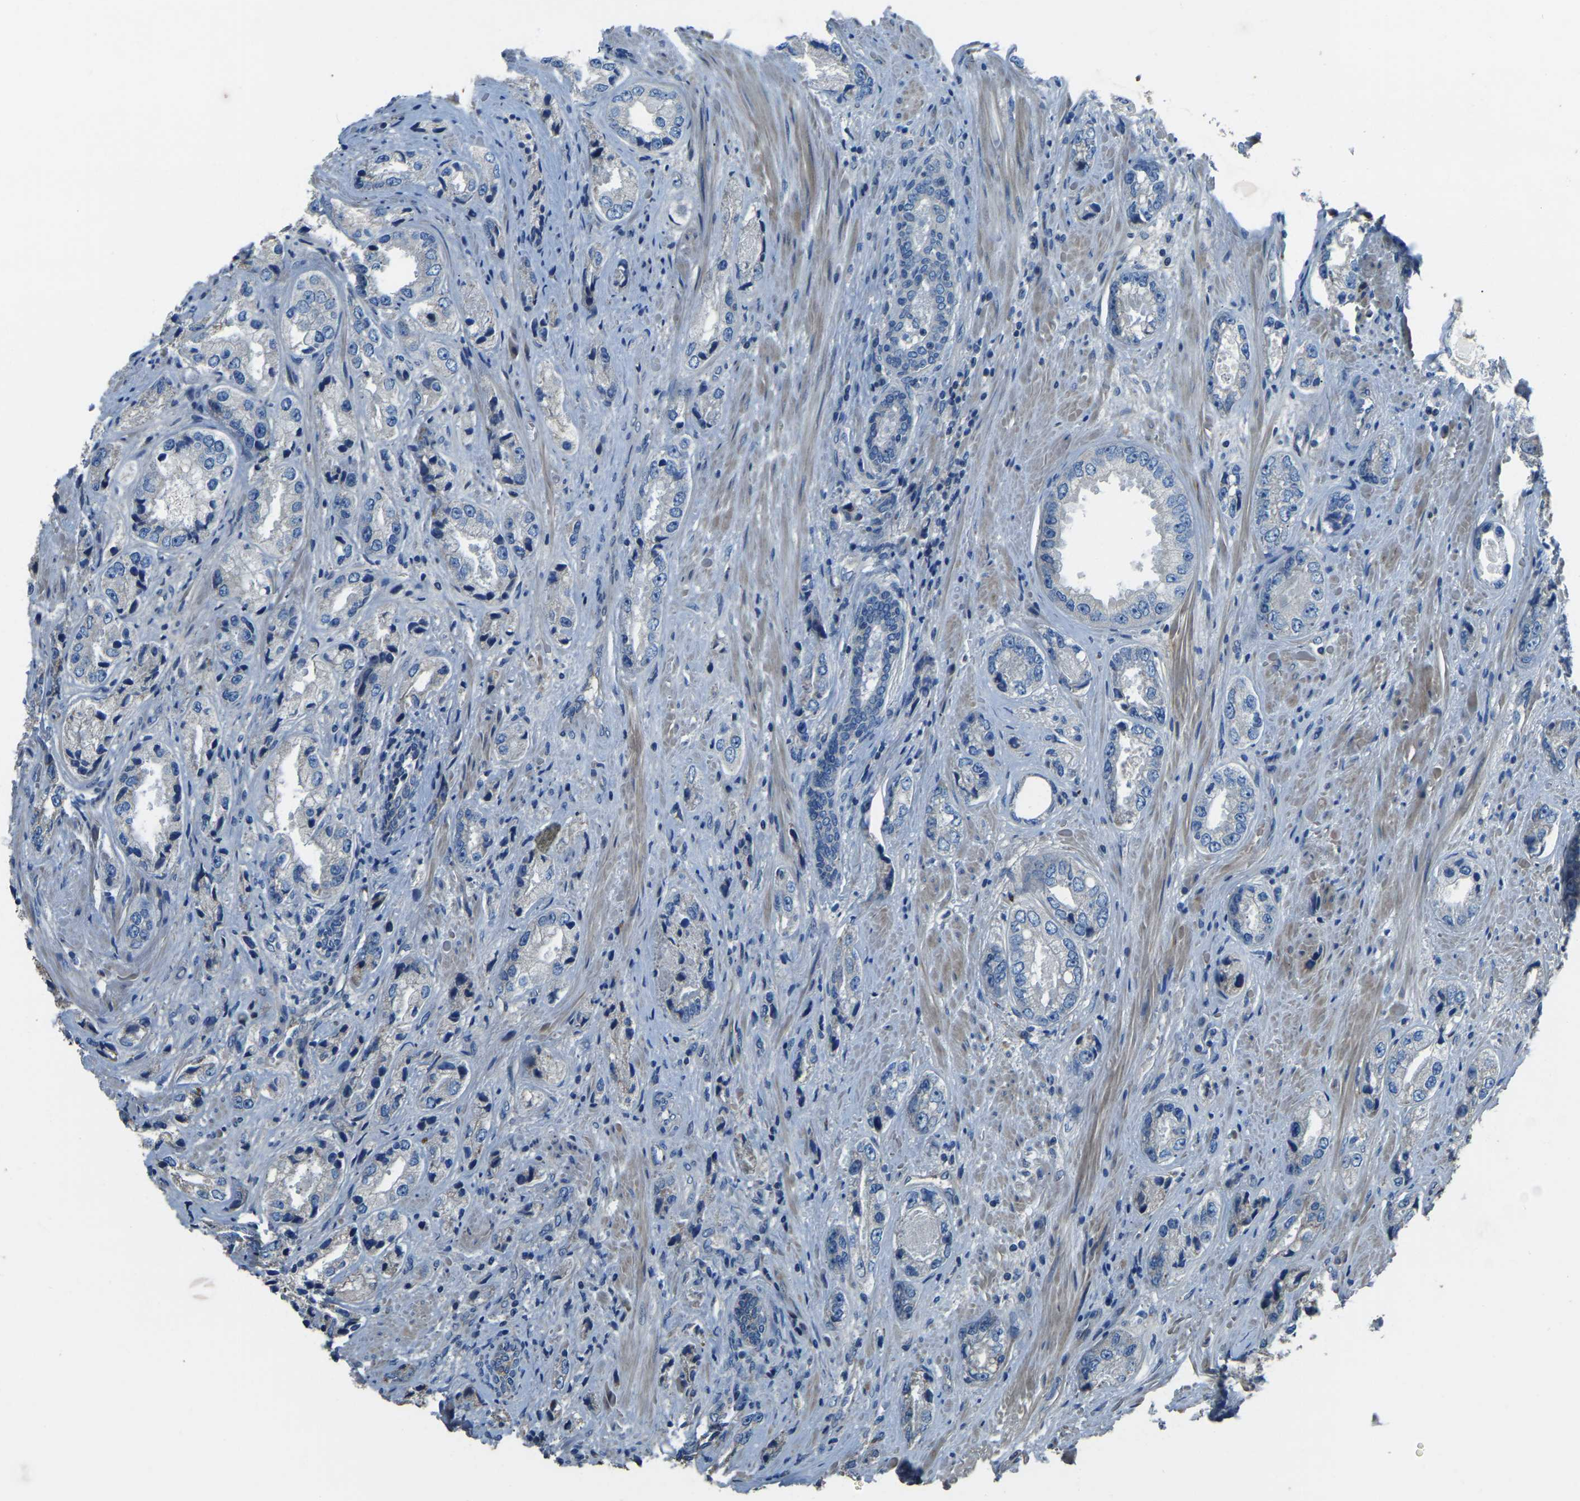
{"staining": {"intensity": "negative", "quantity": "none", "location": "none"}, "tissue": "prostate cancer", "cell_type": "Tumor cells", "image_type": "cancer", "snomed": [{"axis": "morphology", "description": "Adenocarcinoma, High grade"}, {"axis": "topography", "description": "Prostate"}], "caption": "Protein analysis of high-grade adenocarcinoma (prostate) exhibits no significant positivity in tumor cells. The staining is performed using DAB (3,3'-diaminobenzidine) brown chromogen with nuclei counter-stained in using hematoxylin.", "gene": "COL3A1", "patient": {"sex": "male", "age": 61}}